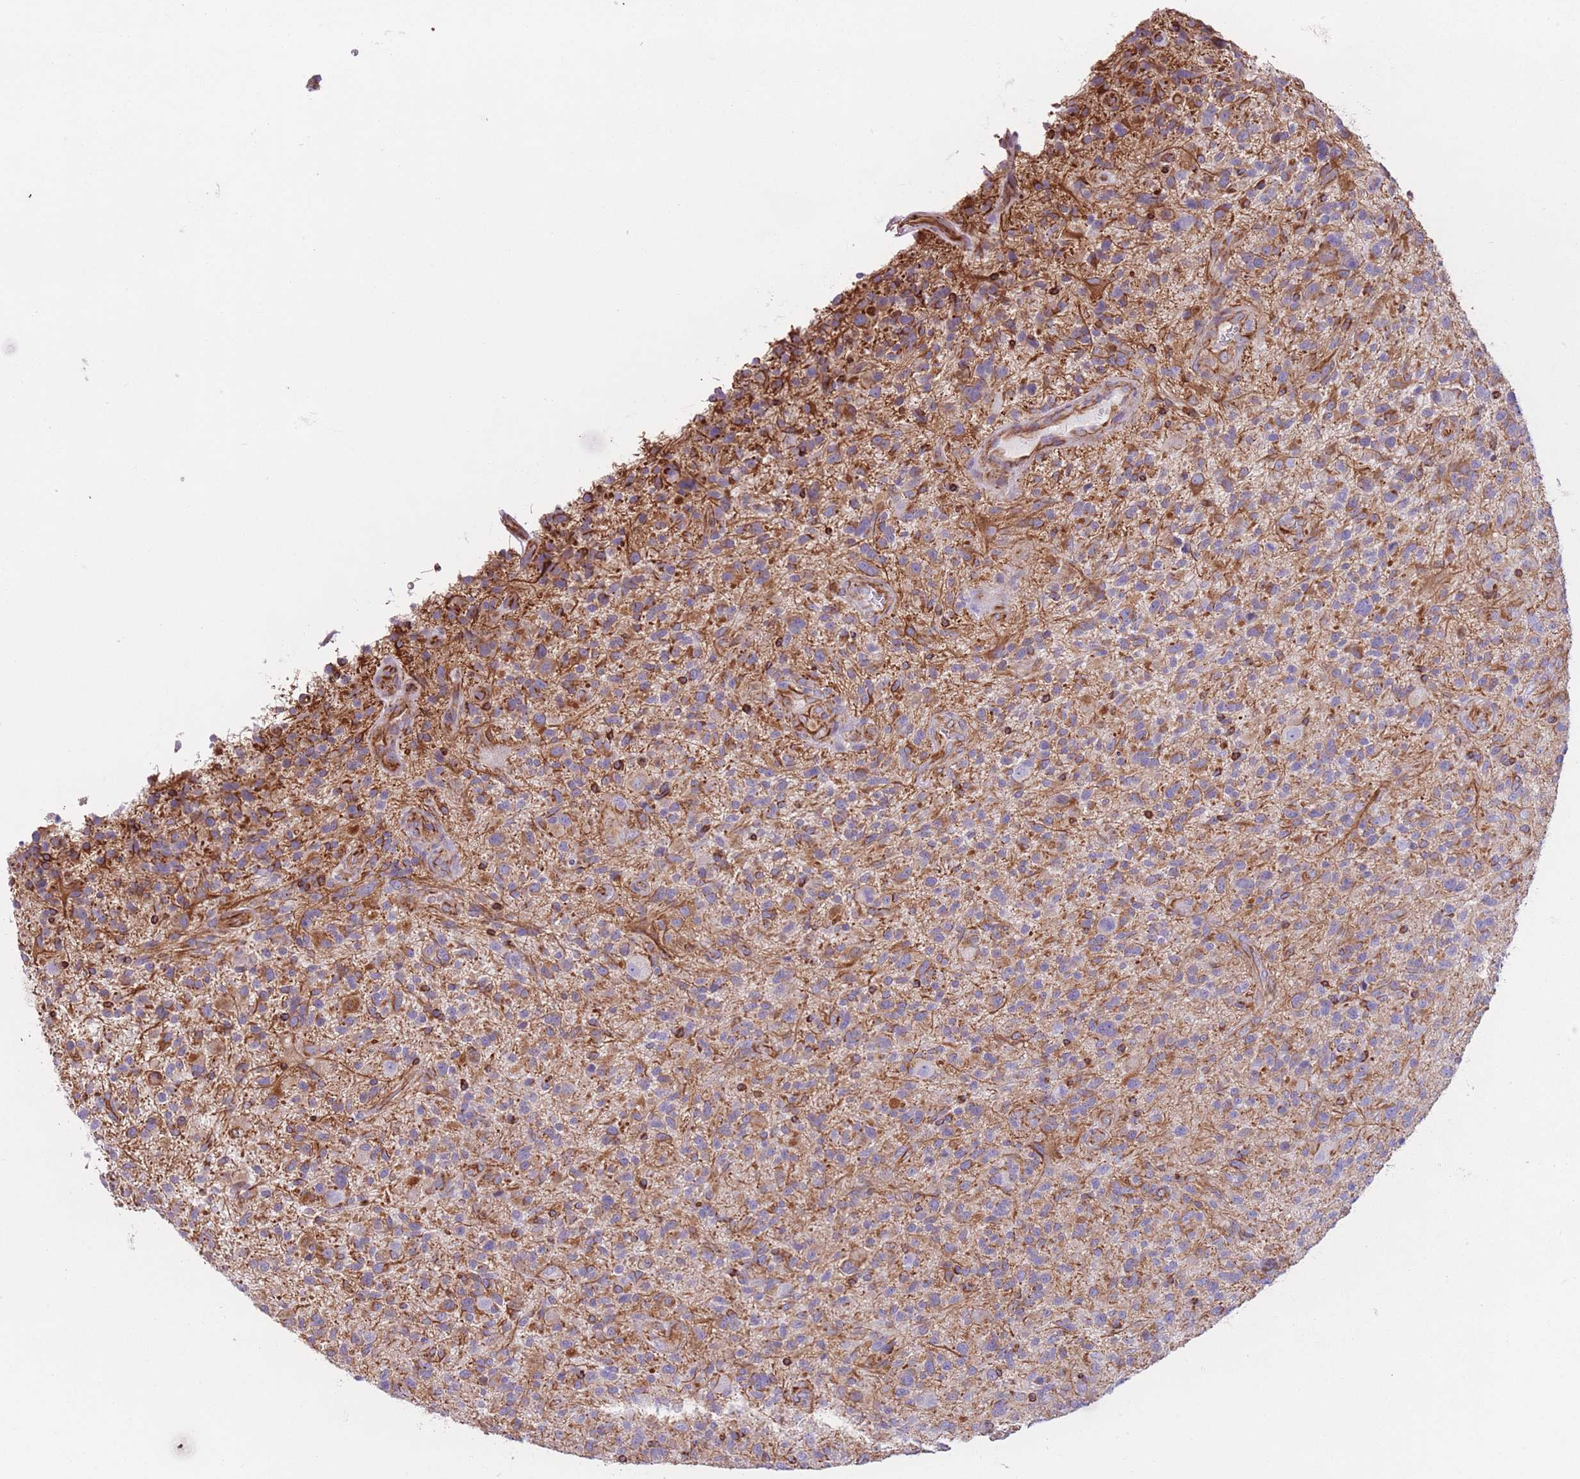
{"staining": {"intensity": "strong", "quantity": "<25%", "location": "cytoplasmic/membranous"}, "tissue": "glioma", "cell_type": "Tumor cells", "image_type": "cancer", "snomed": [{"axis": "morphology", "description": "Glioma, malignant, High grade"}, {"axis": "topography", "description": "Brain"}], "caption": "The immunohistochemical stain highlights strong cytoplasmic/membranous staining in tumor cells of glioma tissue. The staining was performed using DAB (3,3'-diaminobenzidine), with brown indicating positive protein expression. Nuclei are stained blue with hematoxylin.", "gene": "PTCD1", "patient": {"sex": "male", "age": 47}}